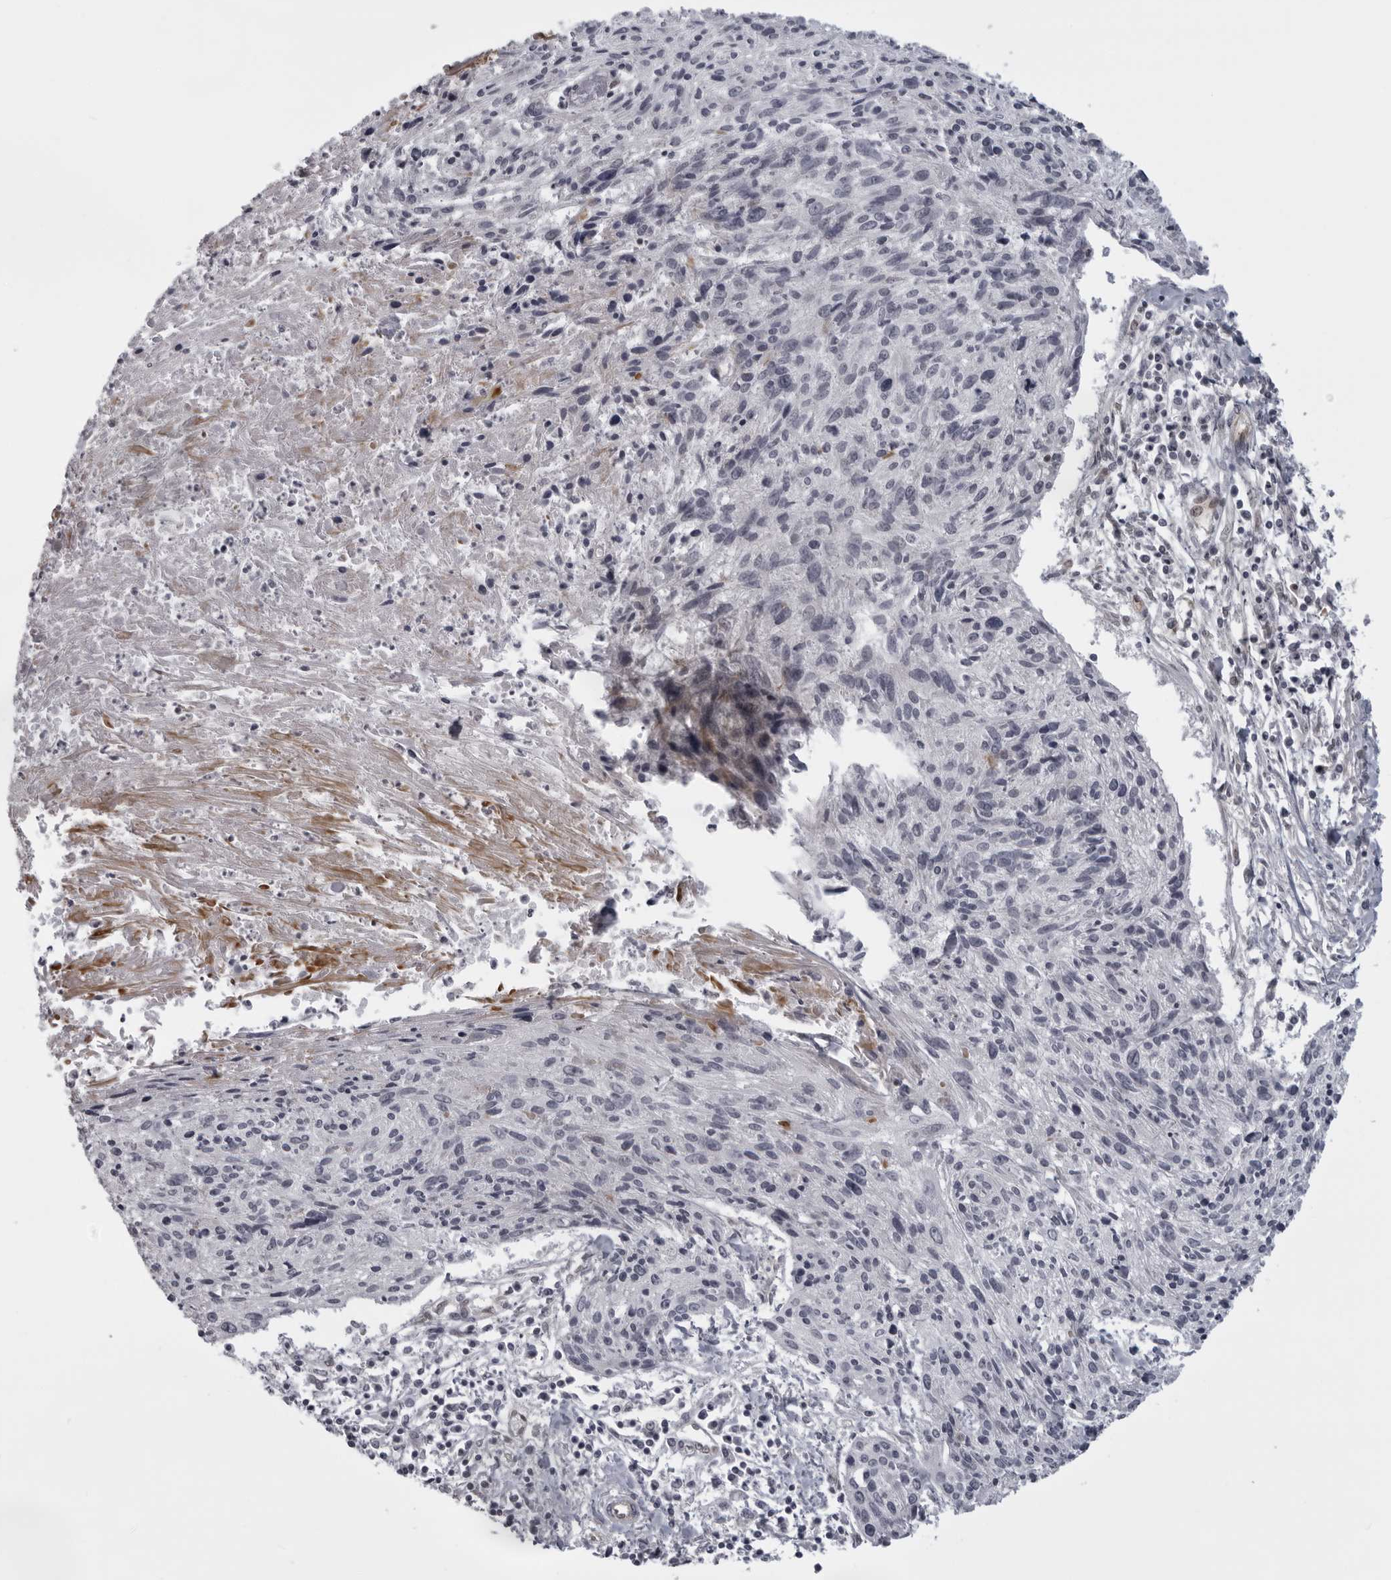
{"staining": {"intensity": "negative", "quantity": "none", "location": "none"}, "tissue": "cervical cancer", "cell_type": "Tumor cells", "image_type": "cancer", "snomed": [{"axis": "morphology", "description": "Squamous cell carcinoma, NOS"}, {"axis": "topography", "description": "Cervix"}], "caption": "Protein analysis of cervical cancer (squamous cell carcinoma) reveals no significant expression in tumor cells. Brightfield microscopy of immunohistochemistry (IHC) stained with DAB (3,3'-diaminobenzidine) (brown) and hematoxylin (blue), captured at high magnification.", "gene": "MAPK12", "patient": {"sex": "female", "age": 51}}